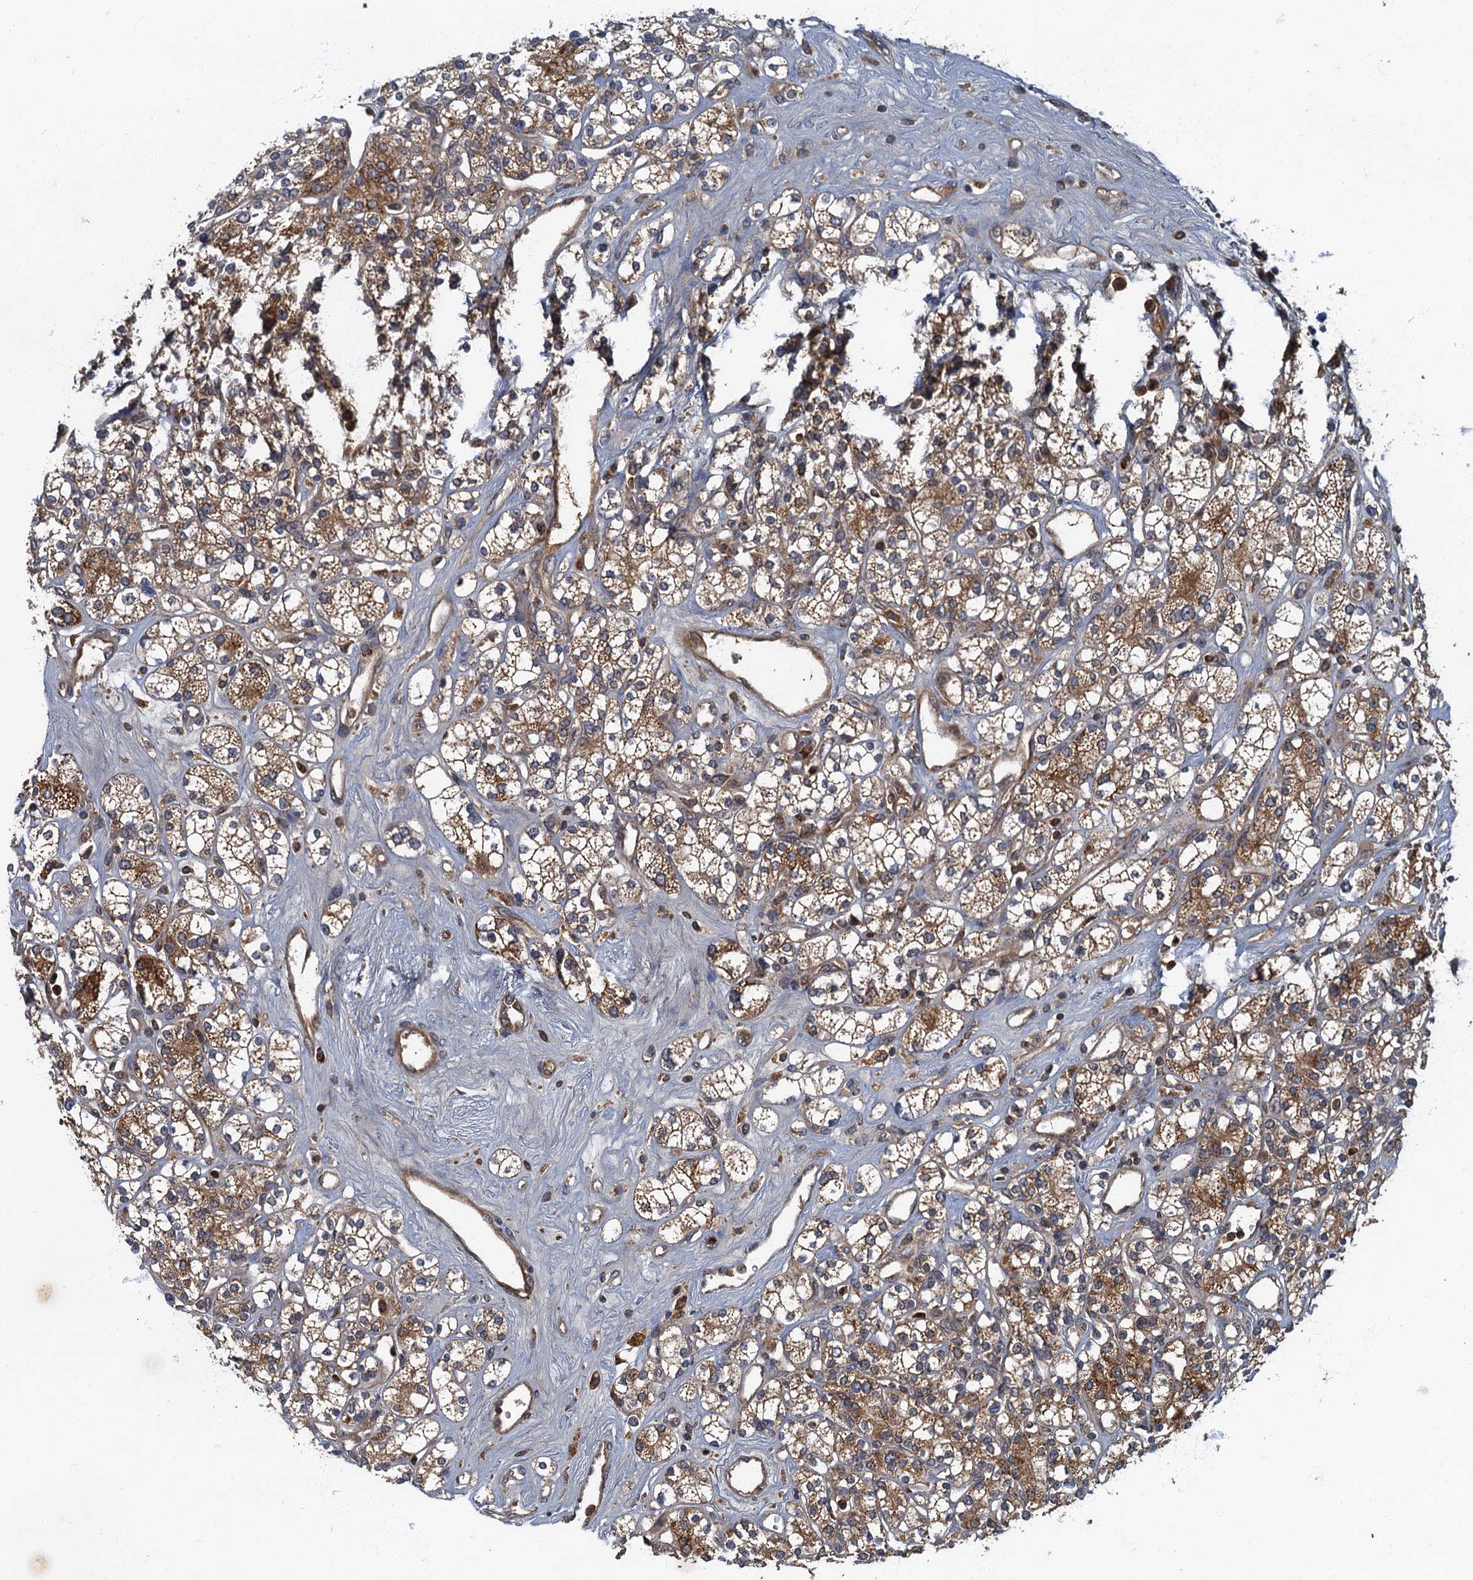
{"staining": {"intensity": "moderate", "quantity": ">75%", "location": "cytoplasmic/membranous"}, "tissue": "renal cancer", "cell_type": "Tumor cells", "image_type": "cancer", "snomed": [{"axis": "morphology", "description": "Adenocarcinoma, NOS"}, {"axis": "topography", "description": "Kidney"}], "caption": "DAB immunohistochemical staining of human renal cancer (adenocarcinoma) reveals moderate cytoplasmic/membranous protein staining in approximately >75% of tumor cells.", "gene": "SLC11A2", "patient": {"sex": "male", "age": 77}}